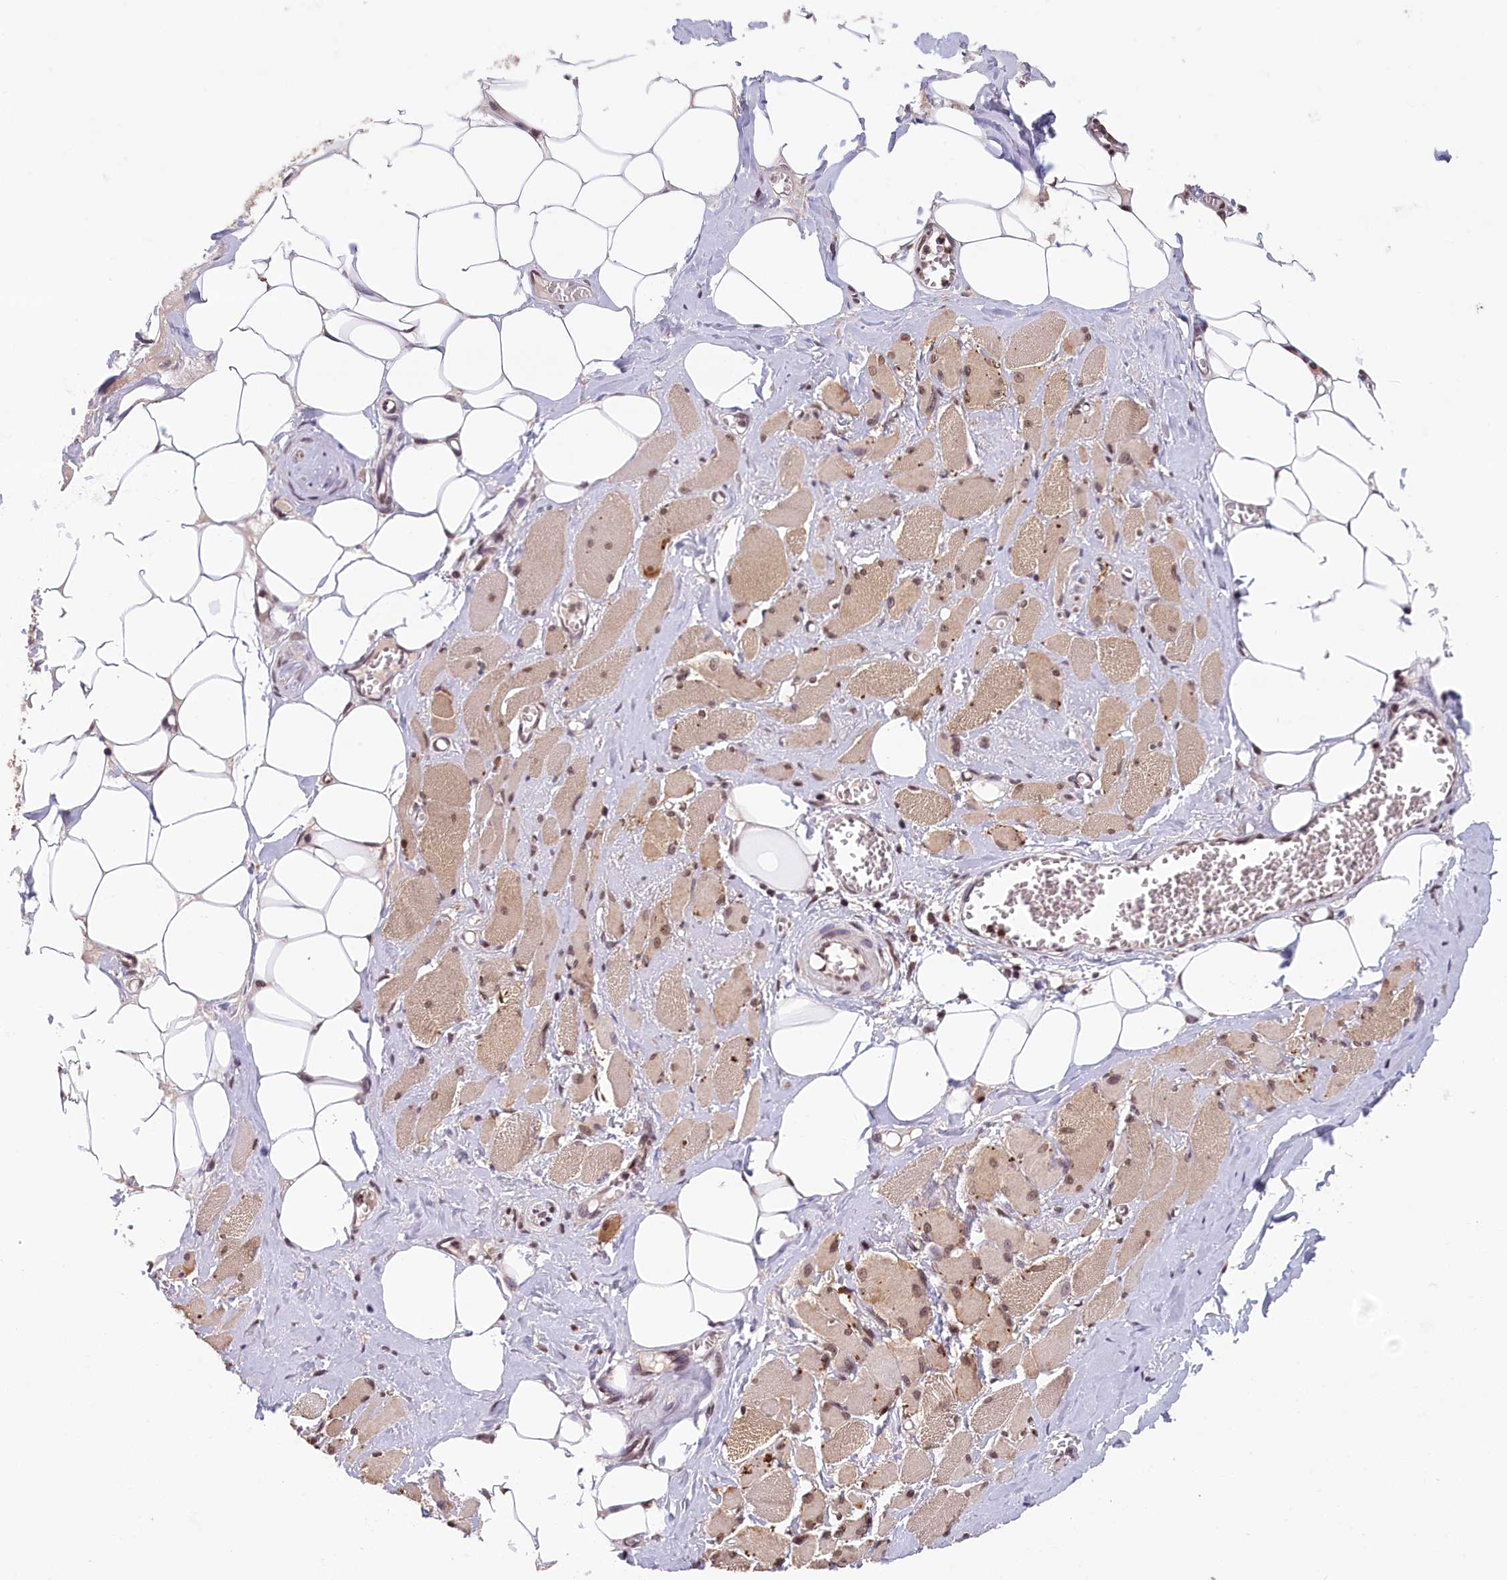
{"staining": {"intensity": "moderate", "quantity": ">75%", "location": "cytoplasmic/membranous,nuclear"}, "tissue": "skeletal muscle", "cell_type": "Myocytes", "image_type": "normal", "snomed": [{"axis": "morphology", "description": "Normal tissue, NOS"}, {"axis": "morphology", "description": "Basal cell carcinoma"}, {"axis": "topography", "description": "Skeletal muscle"}], "caption": "DAB (3,3'-diaminobenzidine) immunohistochemical staining of normal skeletal muscle displays moderate cytoplasmic/membranous,nuclear protein expression in about >75% of myocytes. The staining was performed using DAB, with brown indicating positive protein expression. Nuclei are stained blue with hematoxylin.", "gene": "KCNK6", "patient": {"sex": "female", "age": 64}}